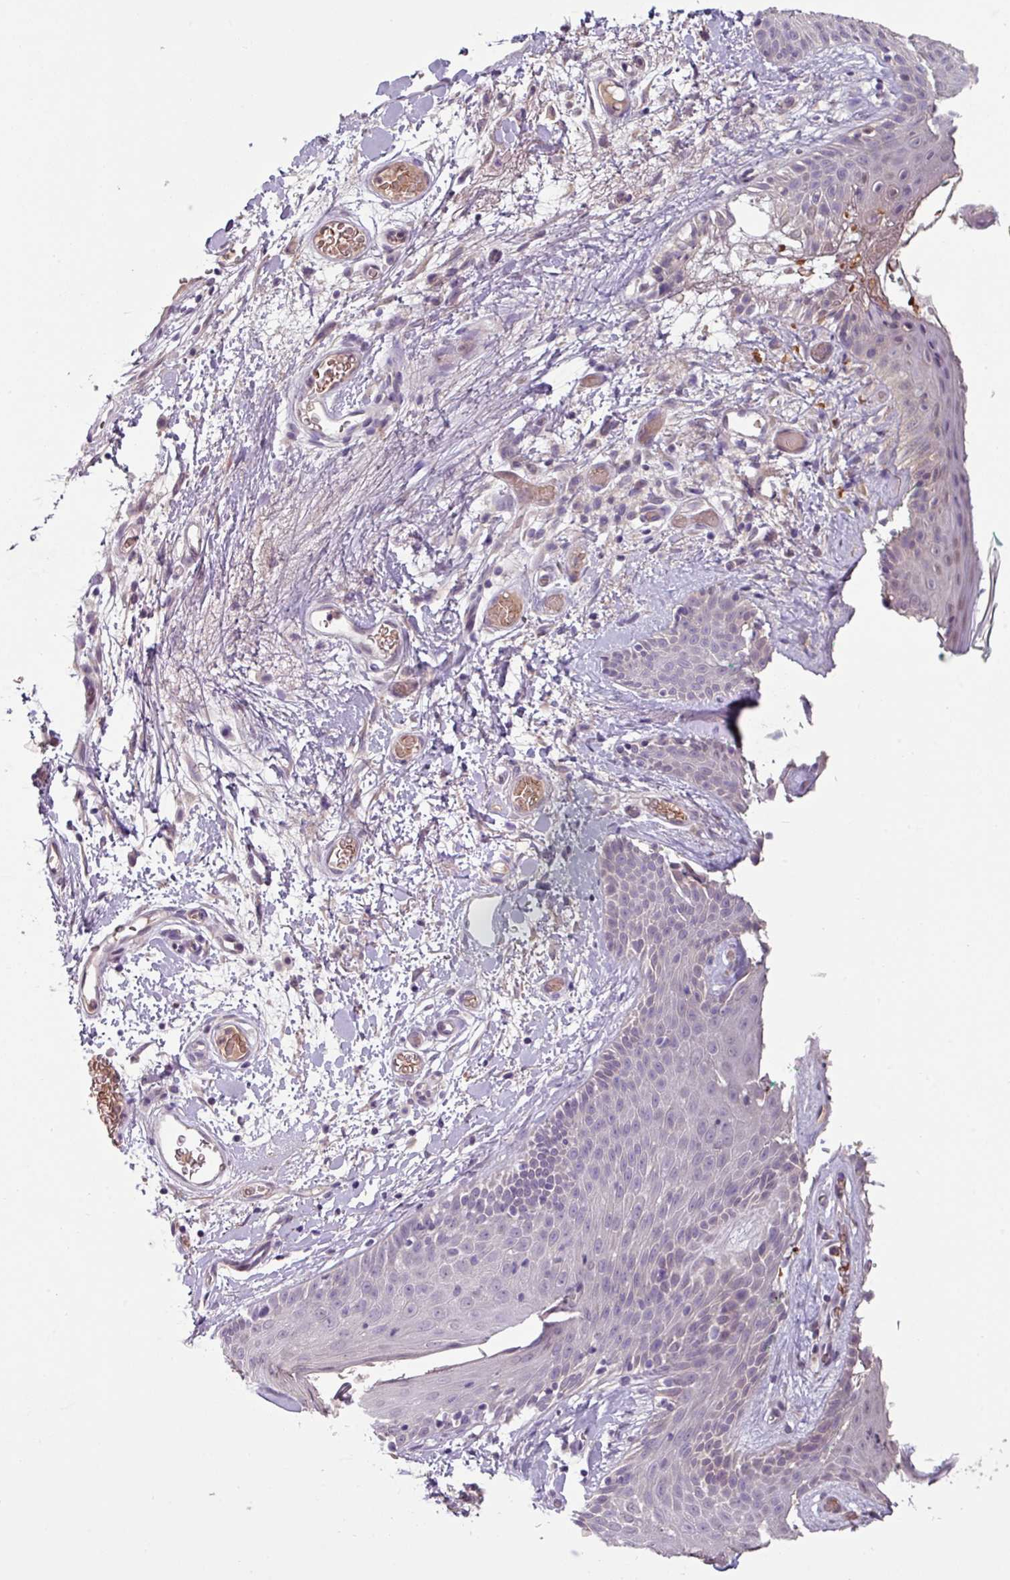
{"staining": {"intensity": "negative", "quantity": "none", "location": "none"}, "tissue": "skin", "cell_type": "Fibroblasts", "image_type": "normal", "snomed": [{"axis": "morphology", "description": "Normal tissue, NOS"}, {"axis": "topography", "description": "Skin"}], "caption": "High power microscopy histopathology image of an immunohistochemistry micrograph of benign skin, revealing no significant expression in fibroblasts.", "gene": "SLC5A10", "patient": {"sex": "male", "age": 79}}